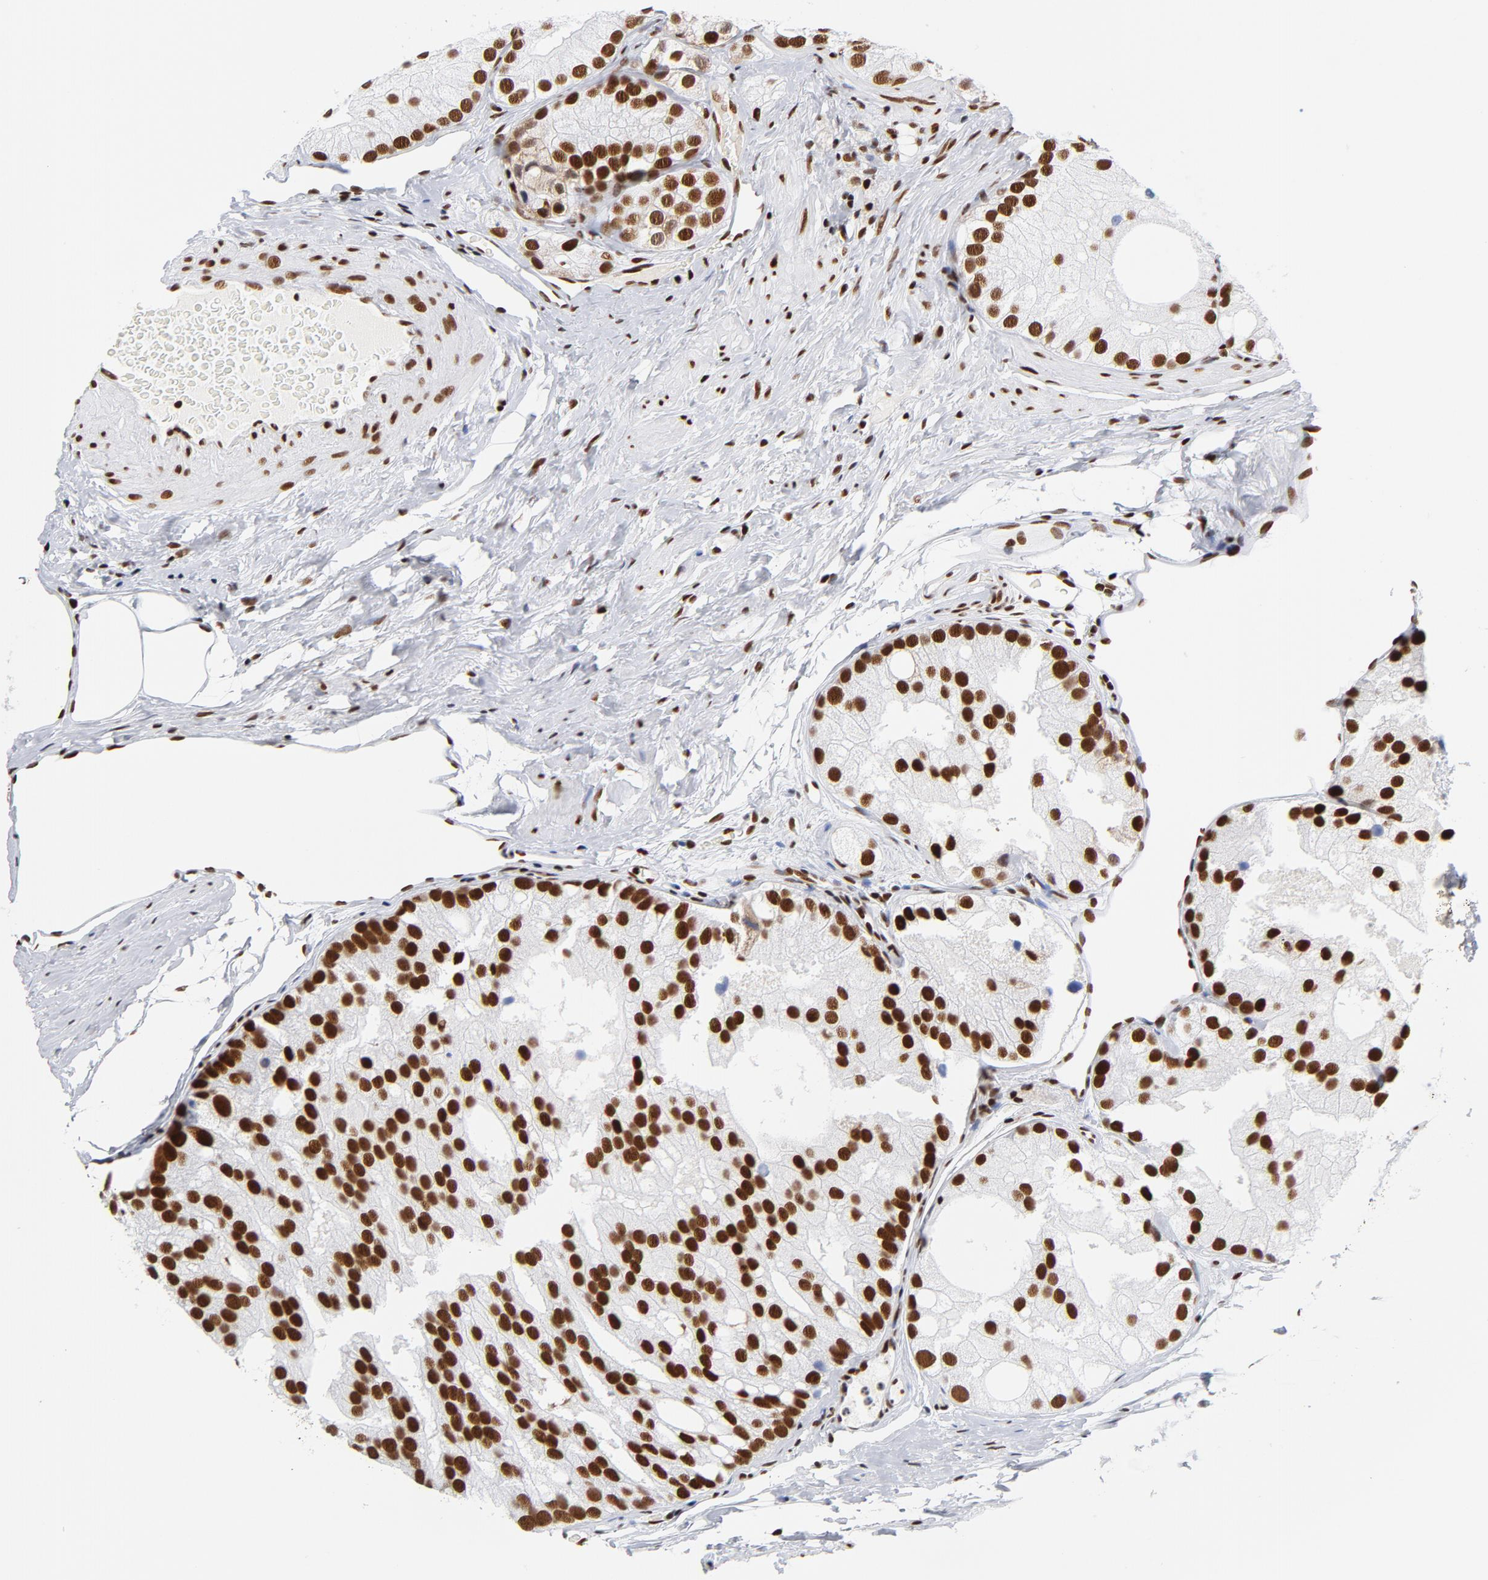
{"staining": {"intensity": "strong", "quantity": ">75%", "location": "nuclear"}, "tissue": "prostate cancer", "cell_type": "Tumor cells", "image_type": "cancer", "snomed": [{"axis": "morphology", "description": "Adenocarcinoma, Low grade"}, {"axis": "topography", "description": "Prostate"}], "caption": "Brown immunohistochemical staining in prostate cancer (low-grade adenocarcinoma) reveals strong nuclear positivity in approximately >75% of tumor cells. The protein is stained brown, and the nuclei are stained in blue (DAB IHC with brightfield microscopy, high magnification).", "gene": "XRCC5", "patient": {"sex": "male", "age": 69}}